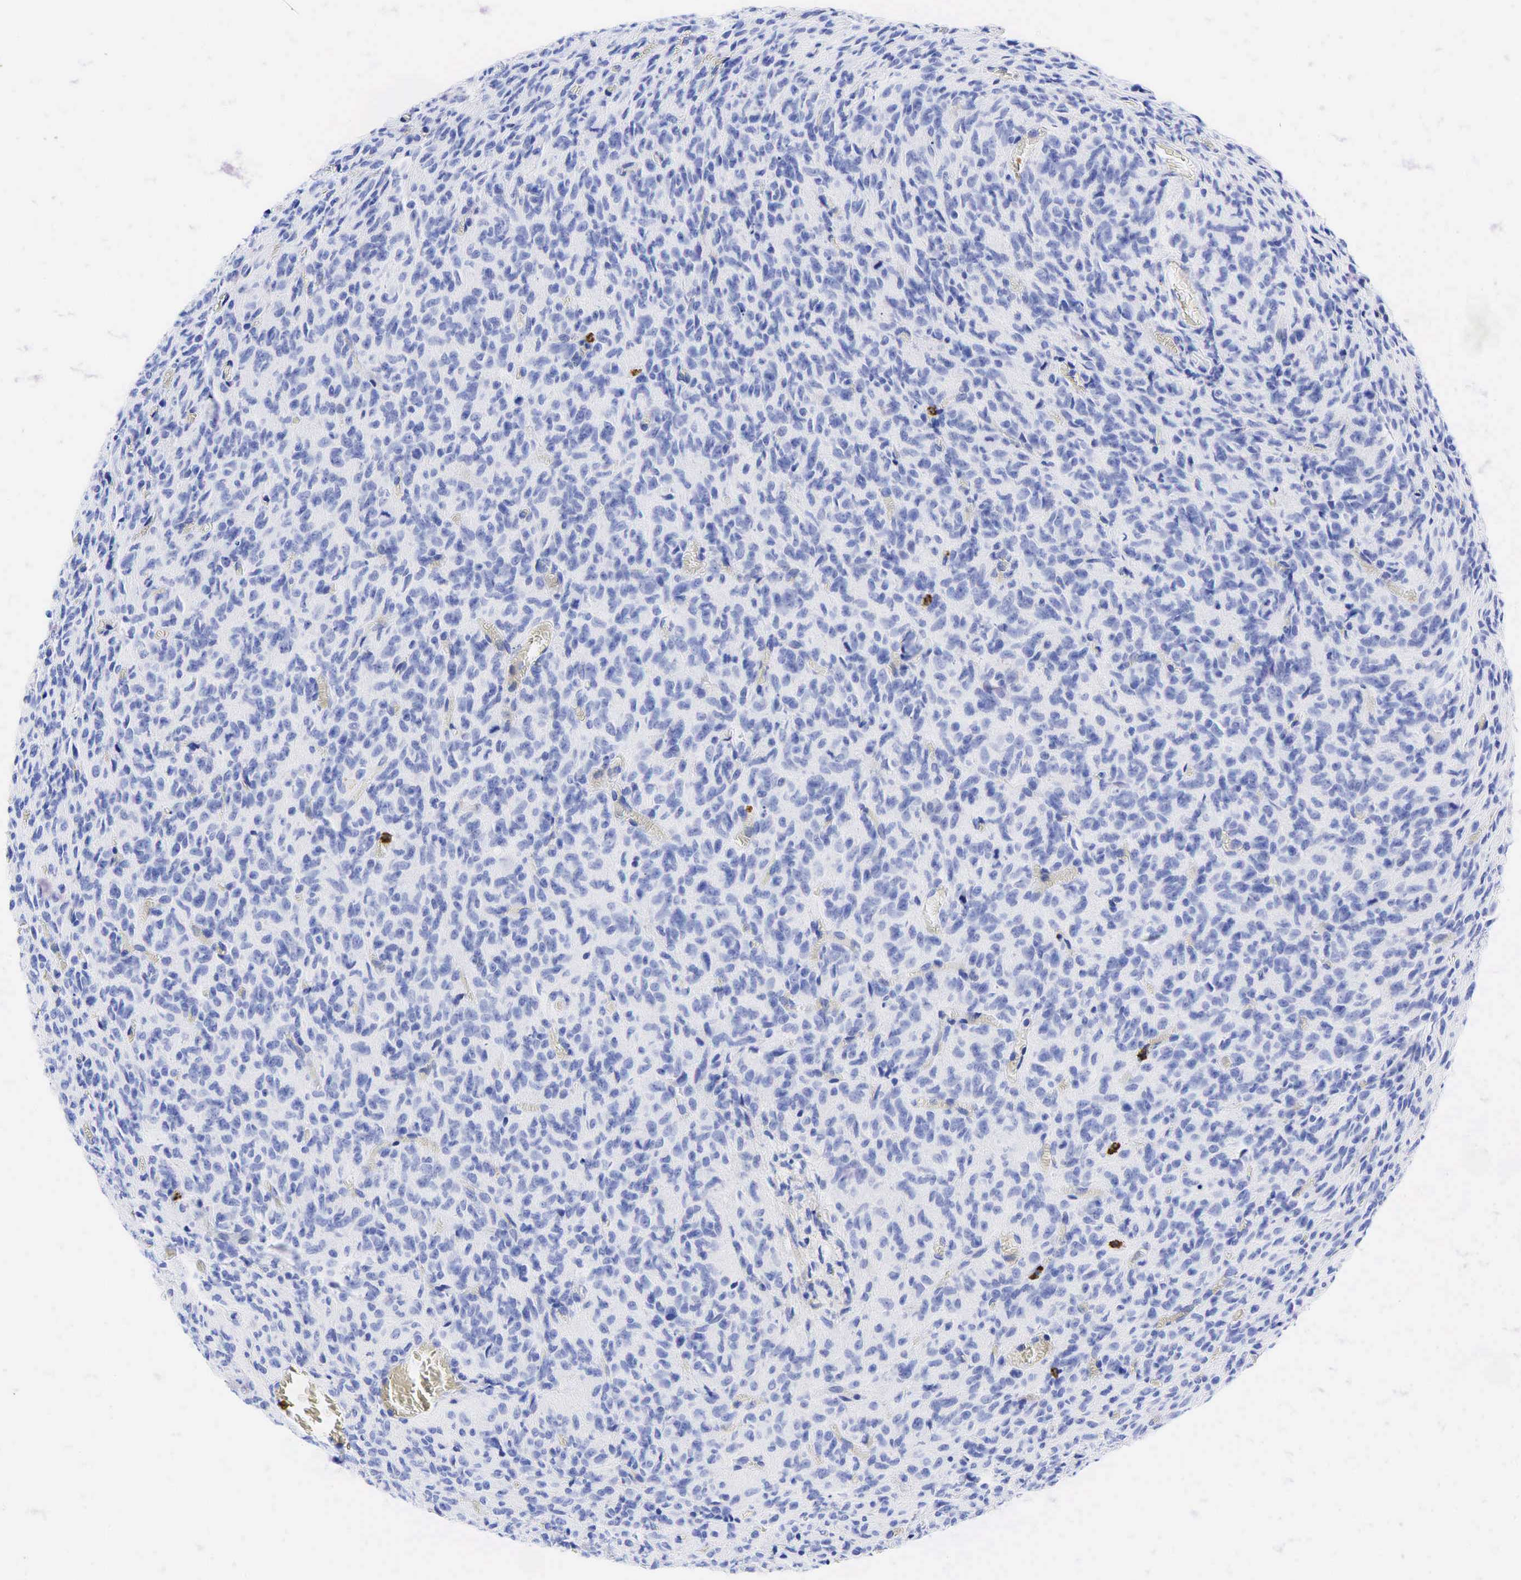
{"staining": {"intensity": "negative", "quantity": "none", "location": "none"}, "tissue": "glioma", "cell_type": "Tumor cells", "image_type": "cancer", "snomed": [{"axis": "morphology", "description": "Glioma, malignant, High grade"}, {"axis": "topography", "description": "Brain"}], "caption": "This is a image of IHC staining of glioma, which shows no positivity in tumor cells.", "gene": "FUT4", "patient": {"sex": "male", "age": 56}}